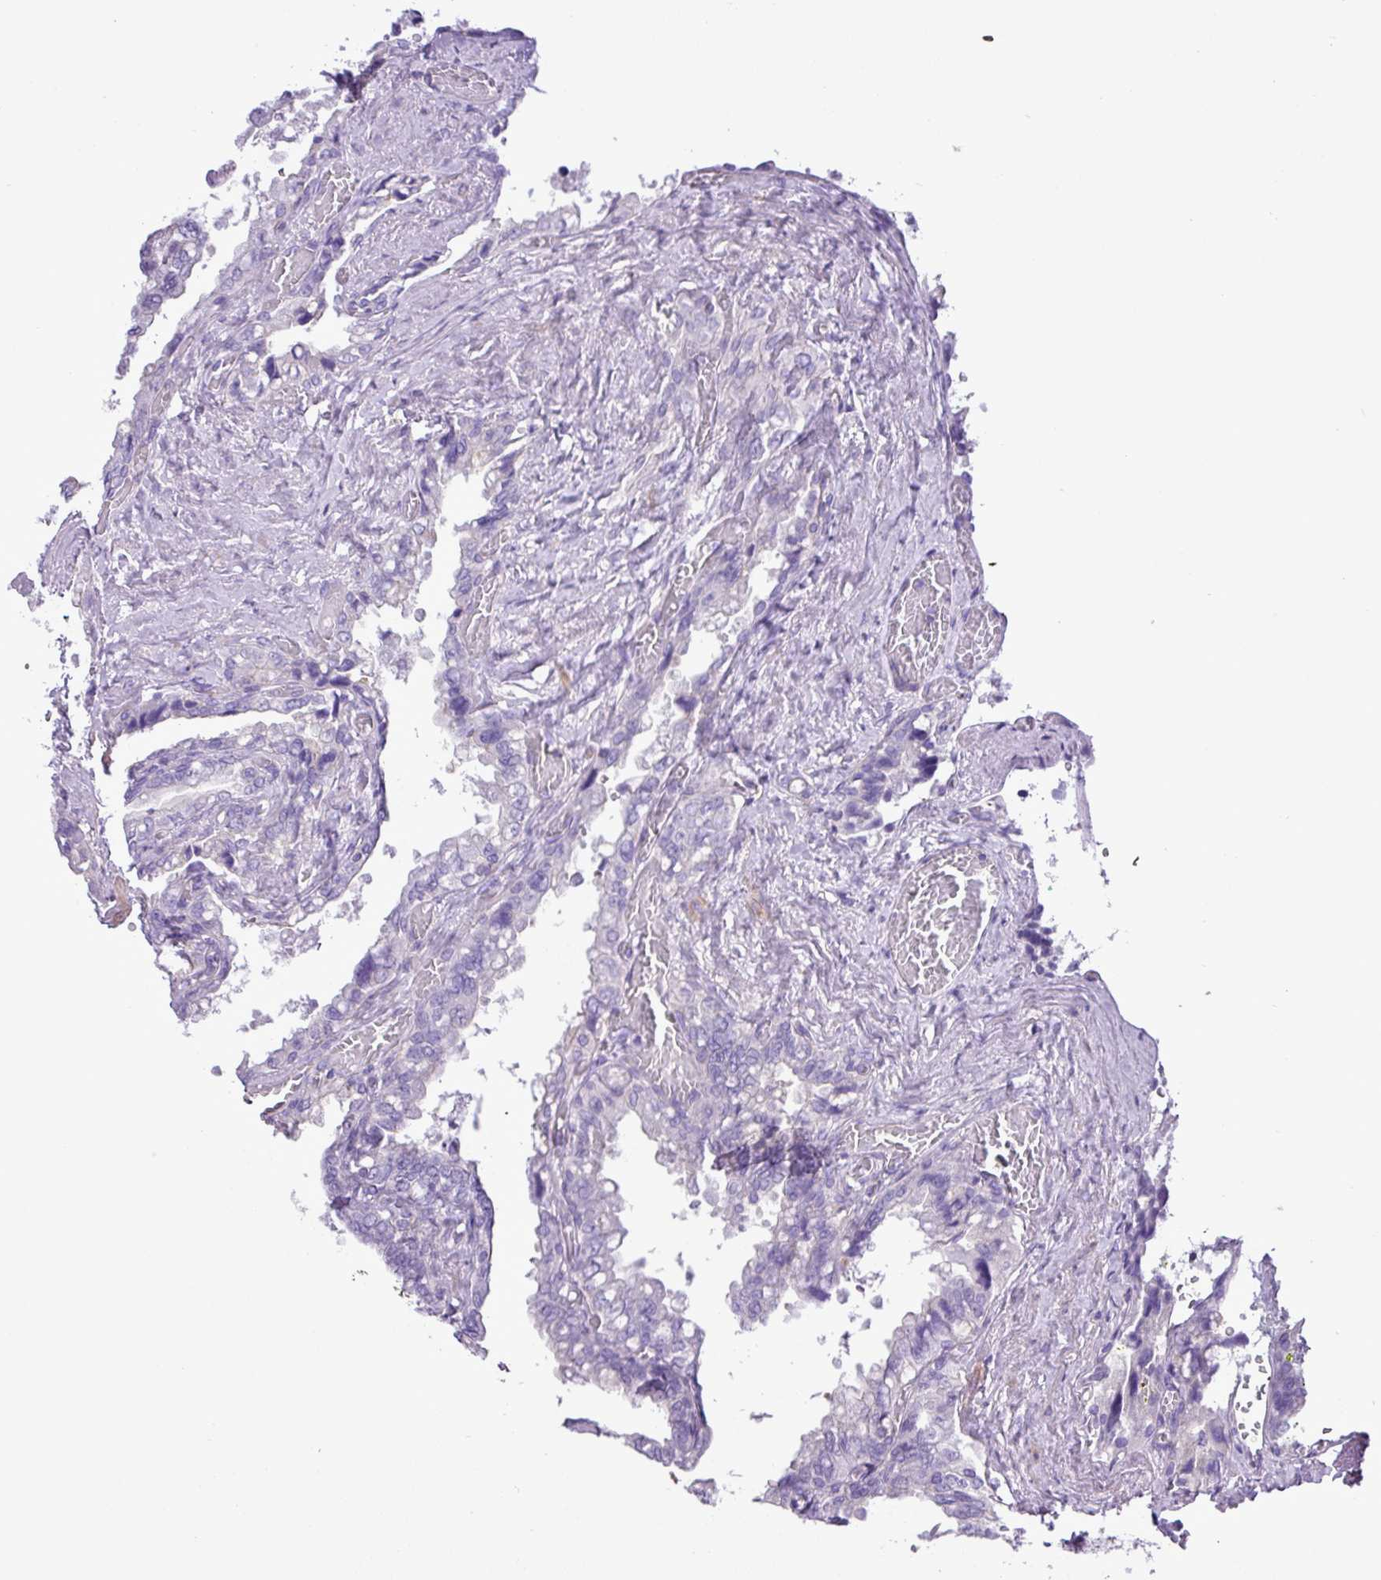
{"staining": {"intensity": "negative", "quantity": "none", "location": "none"}, "tissue": "seminal vesicle", "cell_type": "Glandular cells", "image_type": "normal", "snomed": [{"axis": "morphology", "description": "Normal tissue, NOS"}, {"axis": "topography", "description": "Seminal veicle"}, {"axis": "topography", "description": "Peripheral nerve tissue"}], "caption": "High magnification brightfield microscopy of normal seminal vesicle stained with DAB (3,3'-diaminobenzidine) (brown) and counterstained with hematoxylin (blue): glandular cells show no significant staining. (DAB immunohistochemistry (IHC) visualized using brightfield microscopy, high magnification).", "gene": "ZNF334", "patient": {"sex": "male", "age": 60}}